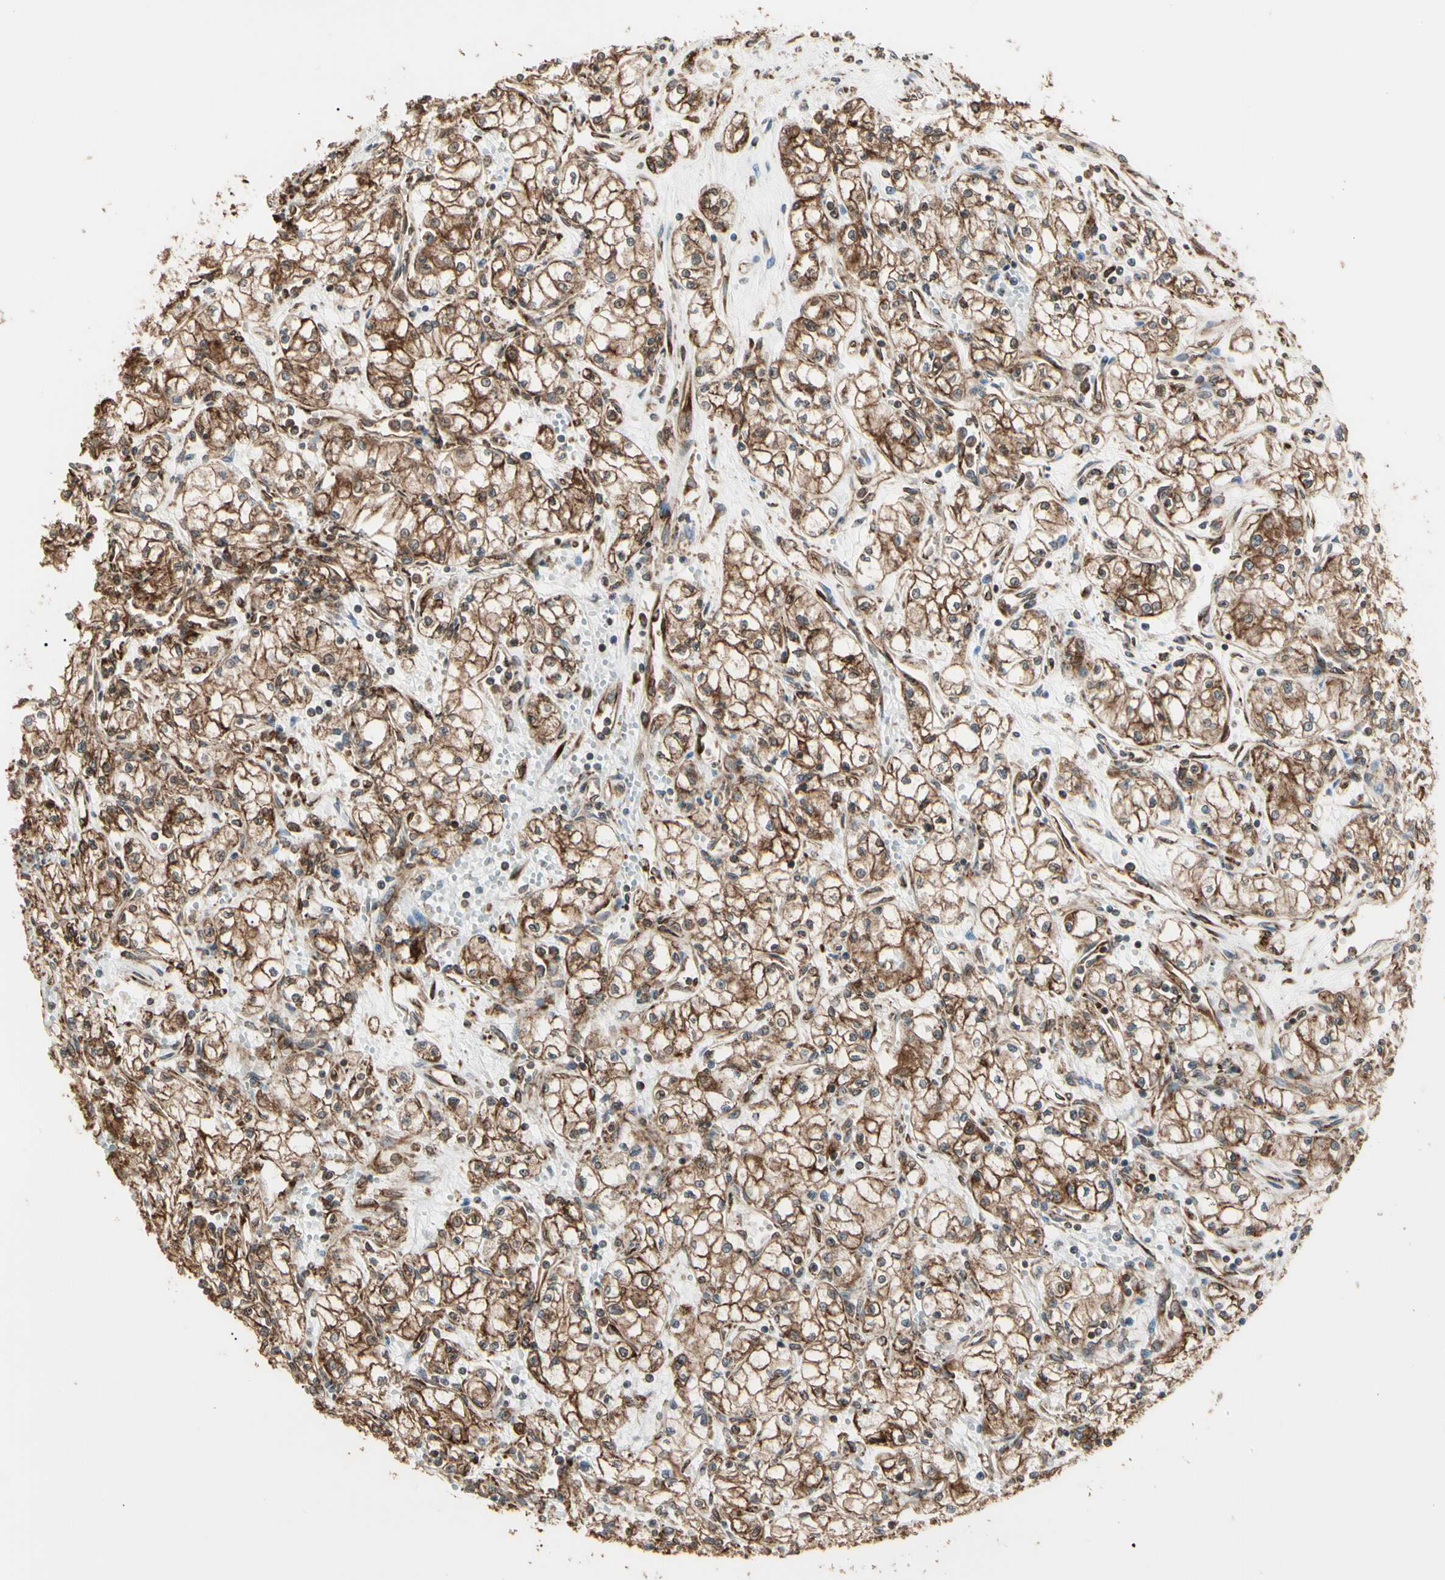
{"staining": {"intensity": "strong", "quantity": ">75%", "location": "cytoplasmic/membranous"}, "tissue": "renal cancer", "cell_type": "Tumor cells", "image_type": "cancer", "snomed": [{"axis": "morphology", "description": "Normal tissue, NOS"}, {"axis": "morphology", "description": "Adenocarcinoma, NOS"}, {"axis": "topography", "description": "Kidney"}], "caption": "IHC (DAB) staining of renal cancer reveals strong cytoplasmic/membranous protein positivity in approximately >75% of tumor cells.", "gene": "HSP90B1", "patient": {"sex": "male", "age": 59}}